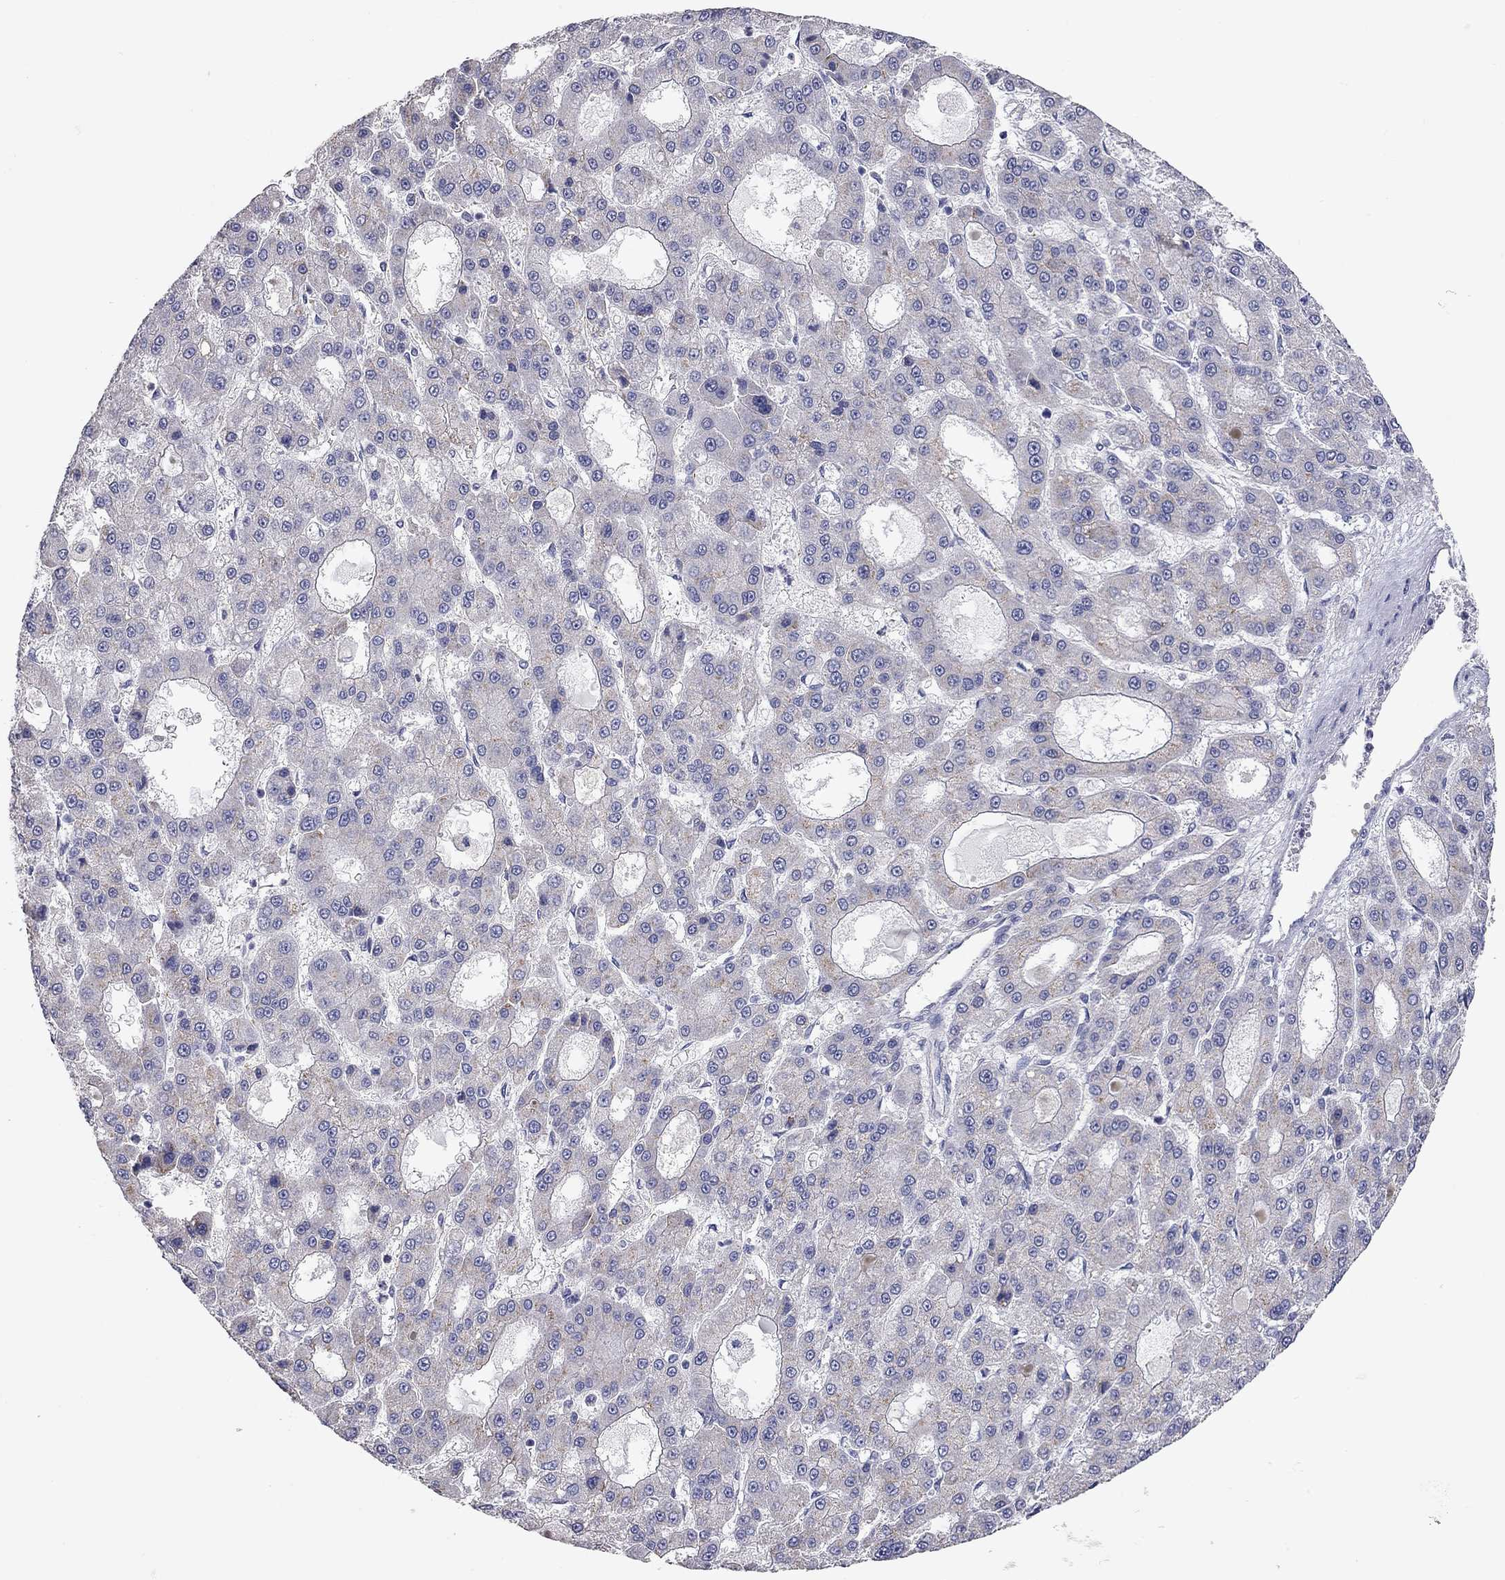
{"staining": {"intensity": "negative", "quantity": "none", "location": "none"}, "tissue": "liver cancer", "cell_type": "Tumor cells", "image_type": "cancer", "snomed": [{"axis": "morphology", "description": "Carcinoma, Hepatocellular, NOS"}, {"axis": "topography", "description": "Liver"}], "caption": "A micrograph of liver cancer (hepatocellular carcinoma) stained for a protein demonstrates no brown staining in tumor cells.", "gene": "C10orf90", "patient": {"sex": "male", "age": 70}}